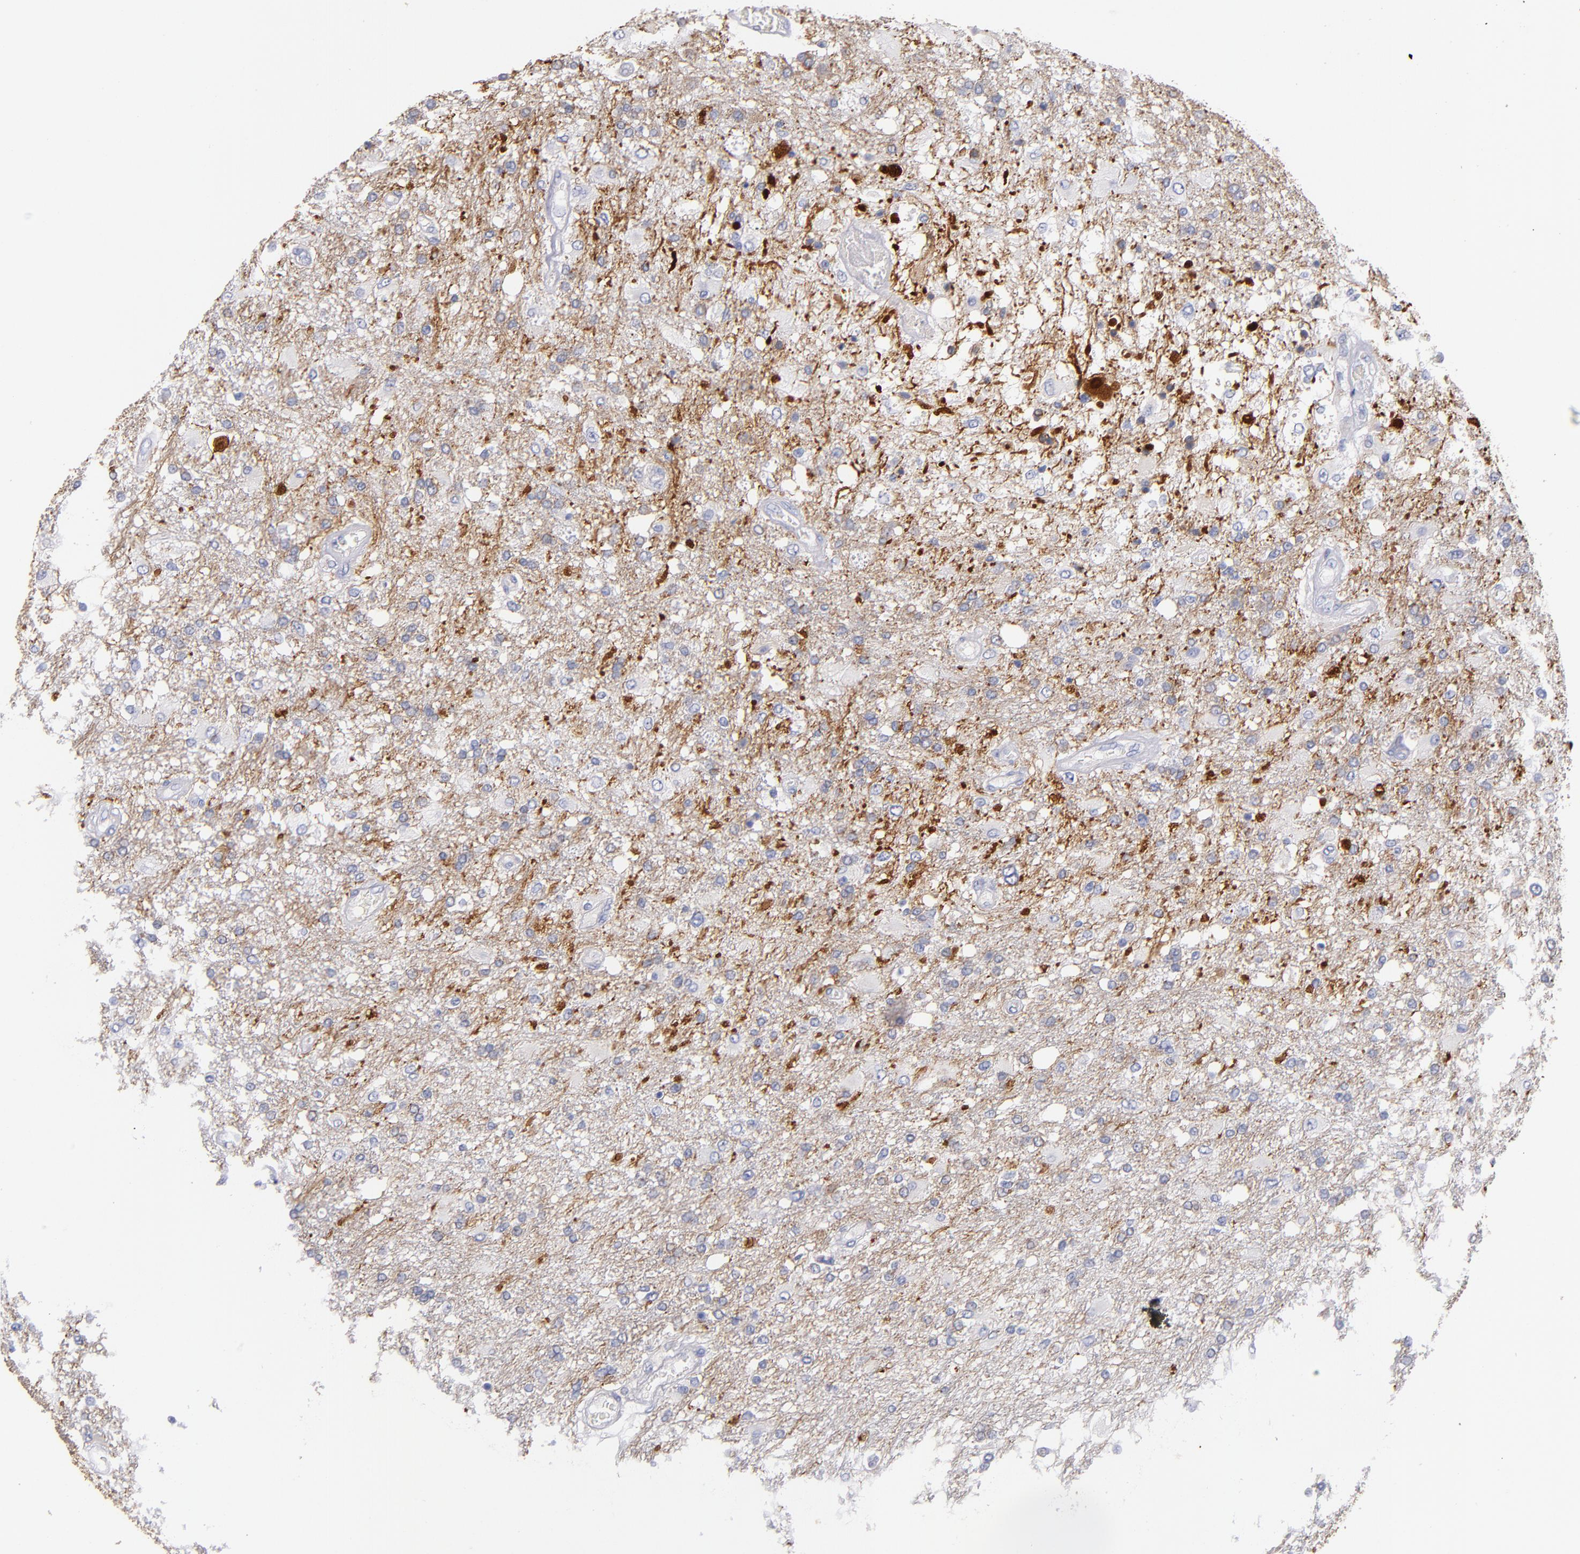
{"staining": {"intensity": "negative", "quantity": "none", "location": "none"}, "tissue": "glioma", "cell_type": "Tumor cells", "image_type": "cancer", "snomed": [{"axis": "morphology", "description": "Glioma, malignant, High grade"}, {"axis": "topography", "description": "Cerebral cortex"}], "caption": "Tumor cells show no significant protein positivity in malignant glioma (high-grade).", "gene": "CNTNAP2", "patient": {"sex": "male", "age": 79}}